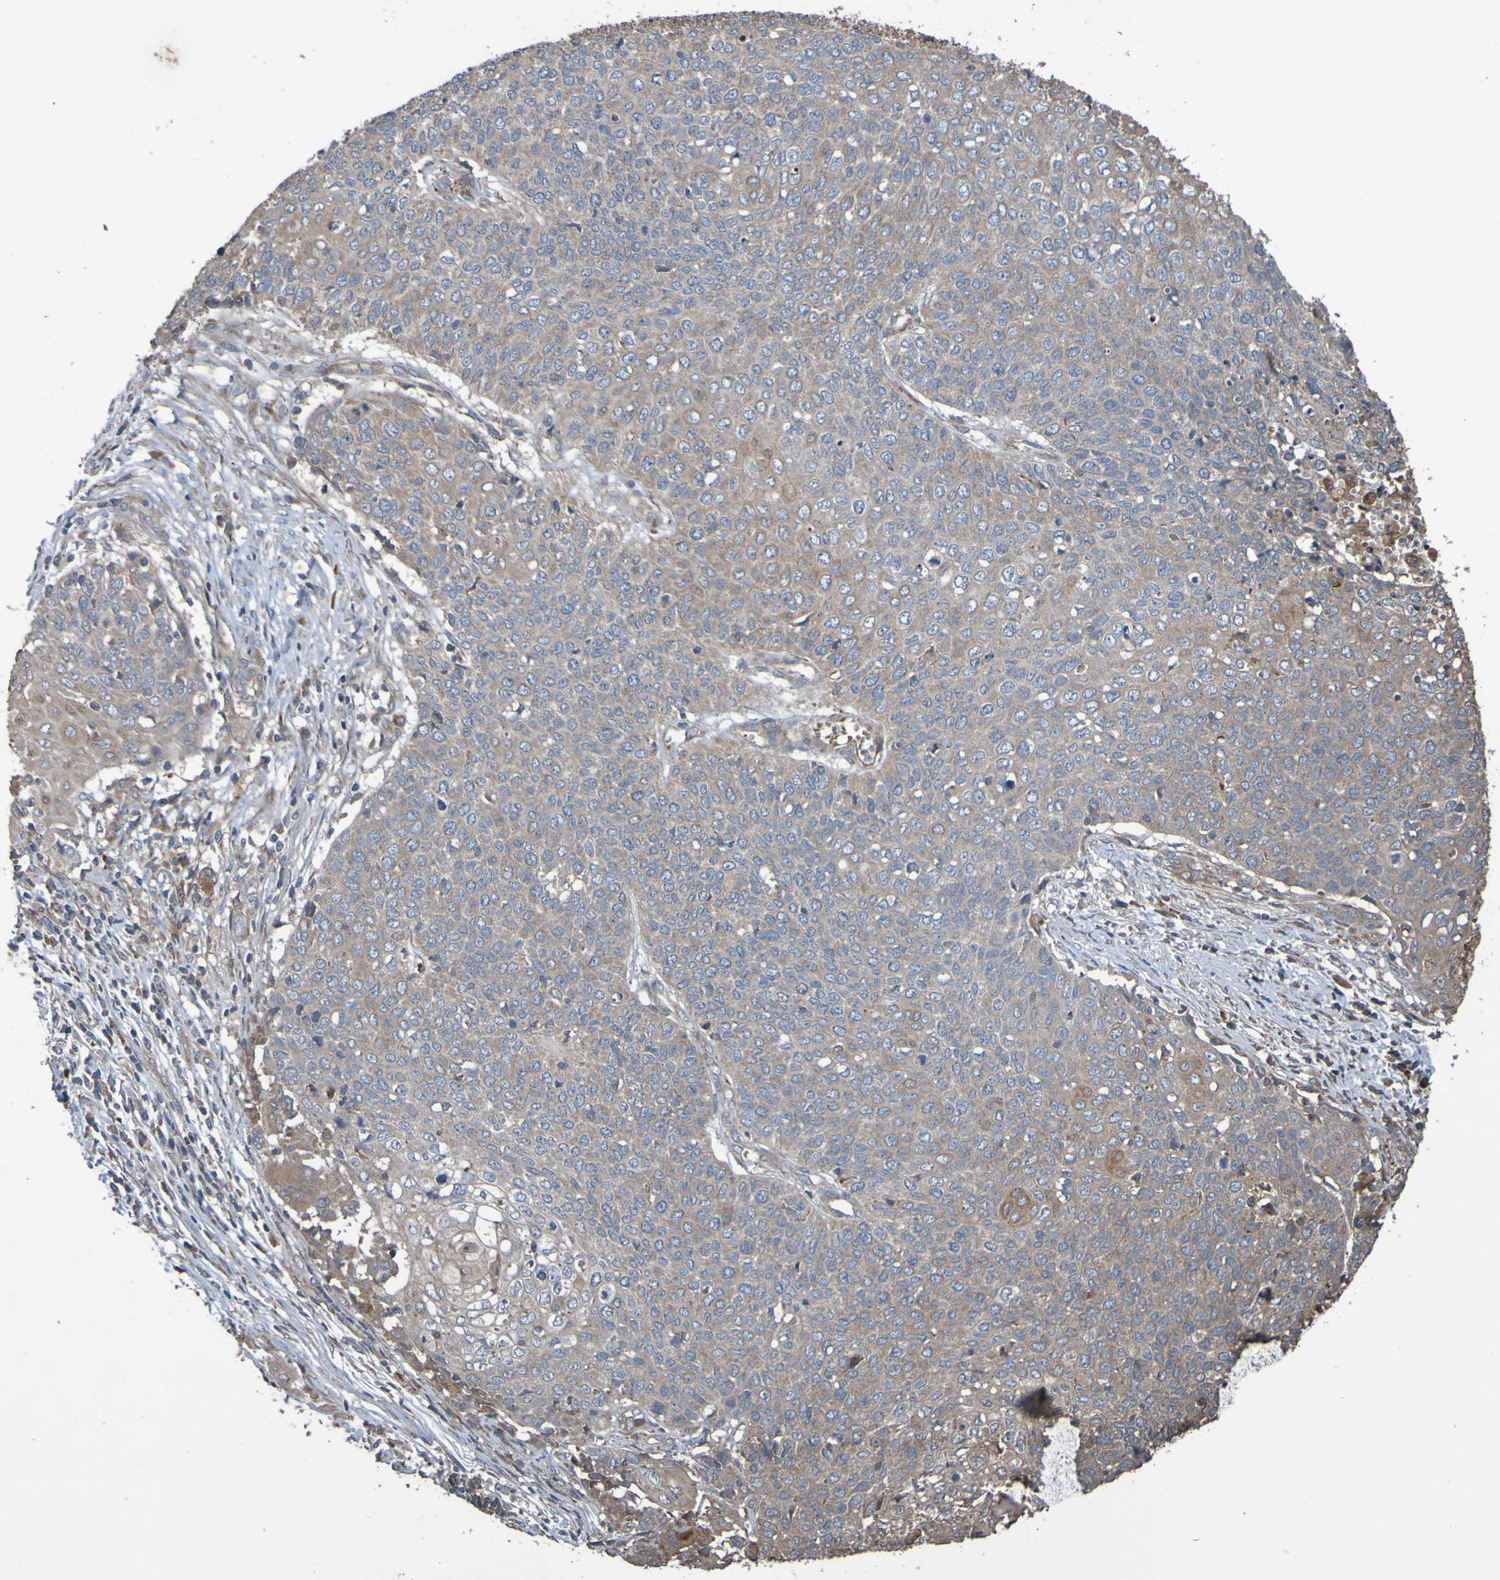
{"staining": {"intensity": "moderate", "quantity": ">75%", "location": "cytoplasmic/membranous"}, "tissue": "cervical cancer", "cell_type": "Tumor cells", "image_type": "cancer", "snomed": [{"axis": "morphology", "description": "Squamous cell carcinoma, NOS"}, {"axis": "topography", "description": "Cervix"}], "caption": "Cervical squamous cell carcinoma tissue shows moderate cytoplasmic/membranous expression in about >75% of tumor cells, visualized by immunohistochemistry.", "gene": "UCN", "patient": {"sex": "female", "age": 39}}